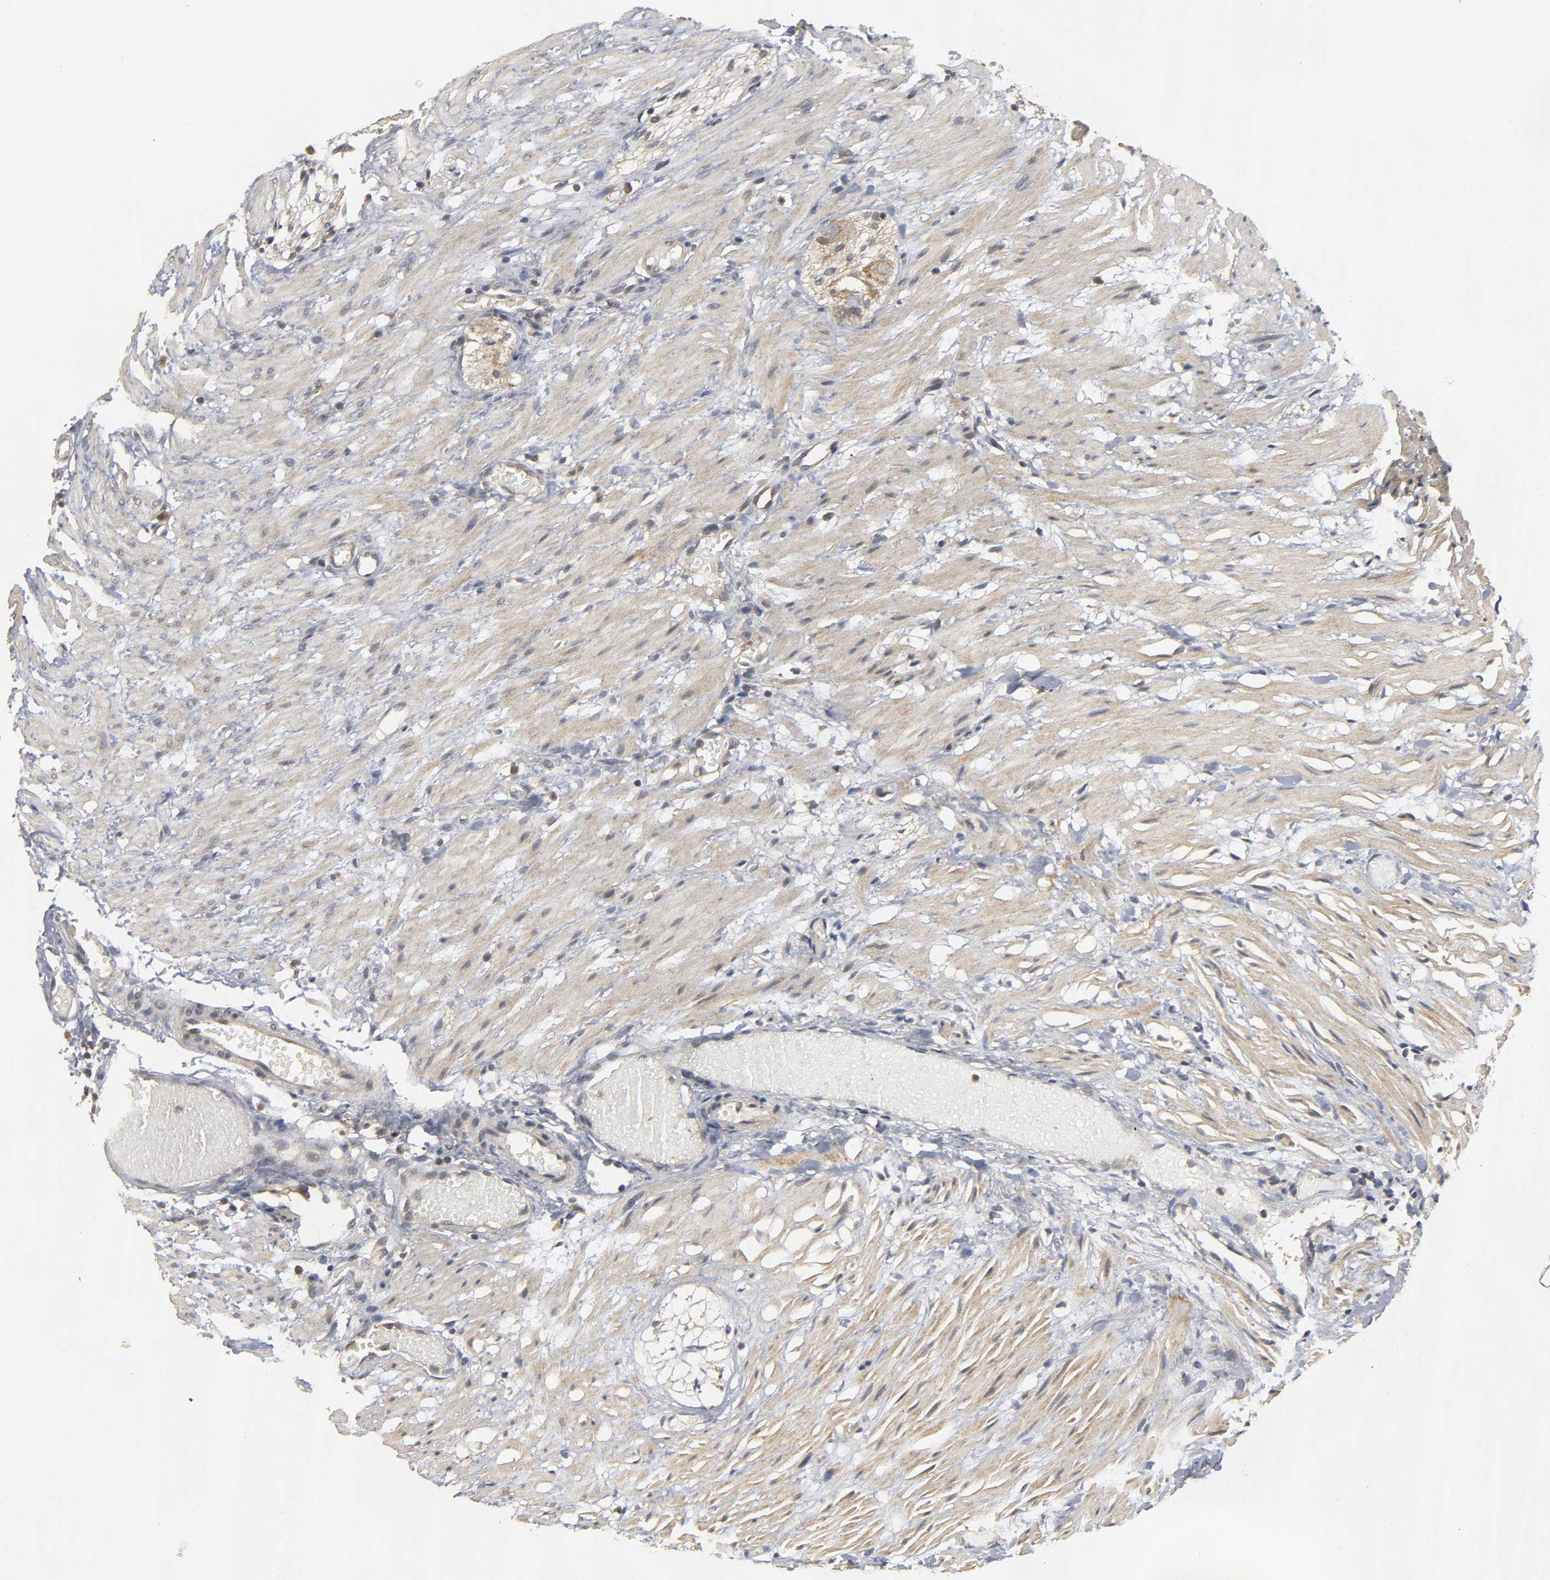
{"staining": {"intensity": "moderate", "quantity": "25%-75%", "location": "cytoplasmic/membranous"}, "tissue": "colorectal cancer", "cell_type": "Tumor cells", "image_type": "cancer", "snomed": [{"axis": "morphology", "description": "Adenocarcinoma, NOS"}, {"axis": "topography", "description": "Colon"}], "caption": "Immunohistochemistry micrograph of neoplastic tissue: human colorectal cancer (adenocarcinoma) stained using immunohistochemistry (IHC) displays medium levels of moderate protein expression localized specifically in the cytoplasmic/membranous of tumor cells, appearing as a cytoplasmic/membranous brown color.", "gene": "TRAF6", "patient": {"sex": "male", "age": 14}}